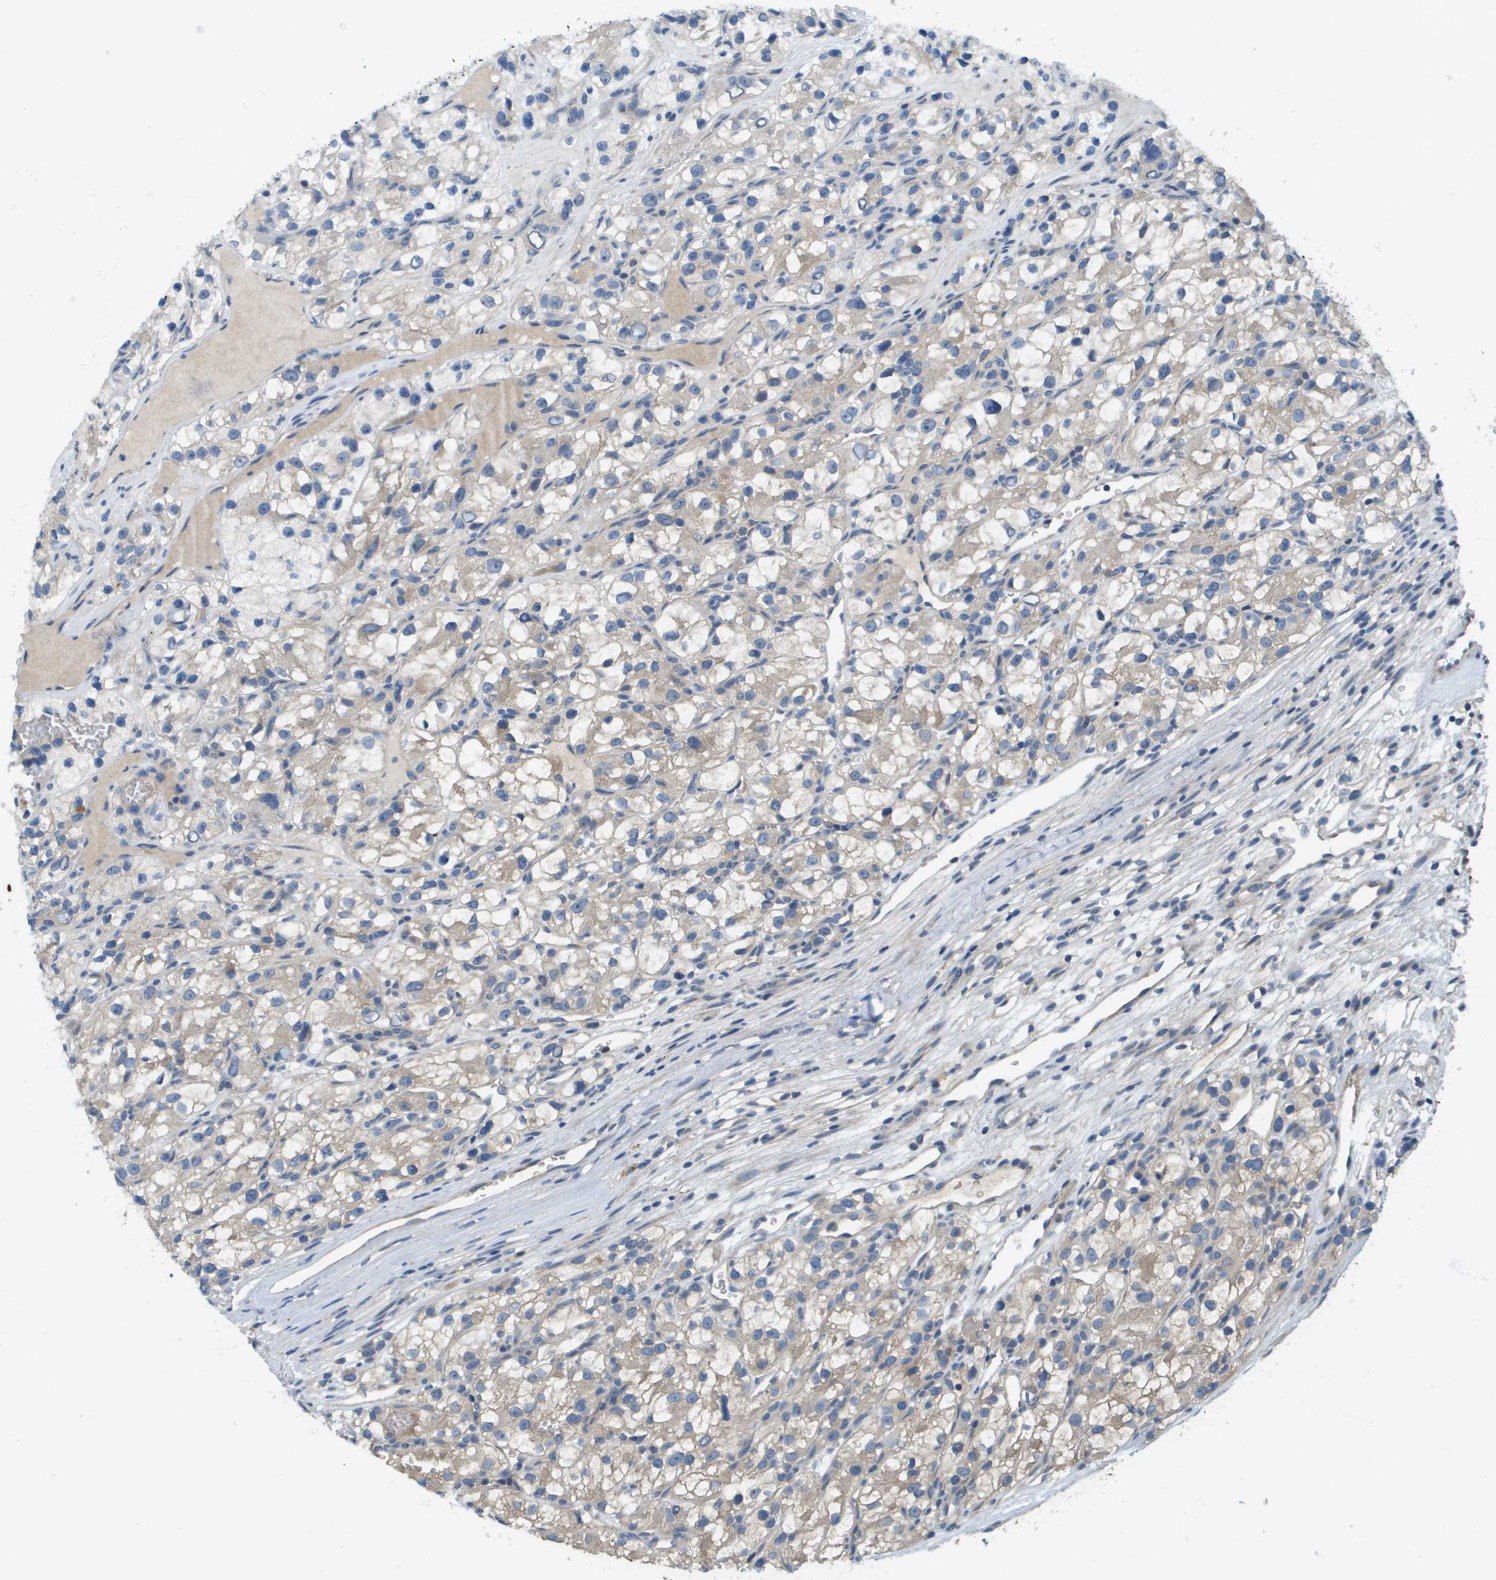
{"staining": {"intensity": "weak", "quantity": "<25%", "location": "cytoplasmic/membranous"}, "tissue": "renal cancer", "cell_type": "Tumor cells", "image_type": "cancer", "snomed": [{"axis": "morphology", "description": "Adenocarcinoma, NOS"}, {"axis": "topography", "description": "Kidney"}], "caption": "Immunohistochemistry photomicrograph of neoplastic tissue: human renal cancer (adenocarcinoma) stained with DAB reveals no significant protein positivity in tumor cells.", "gene": "KRT23", "patient": {"sex": "female", "age": 57}}